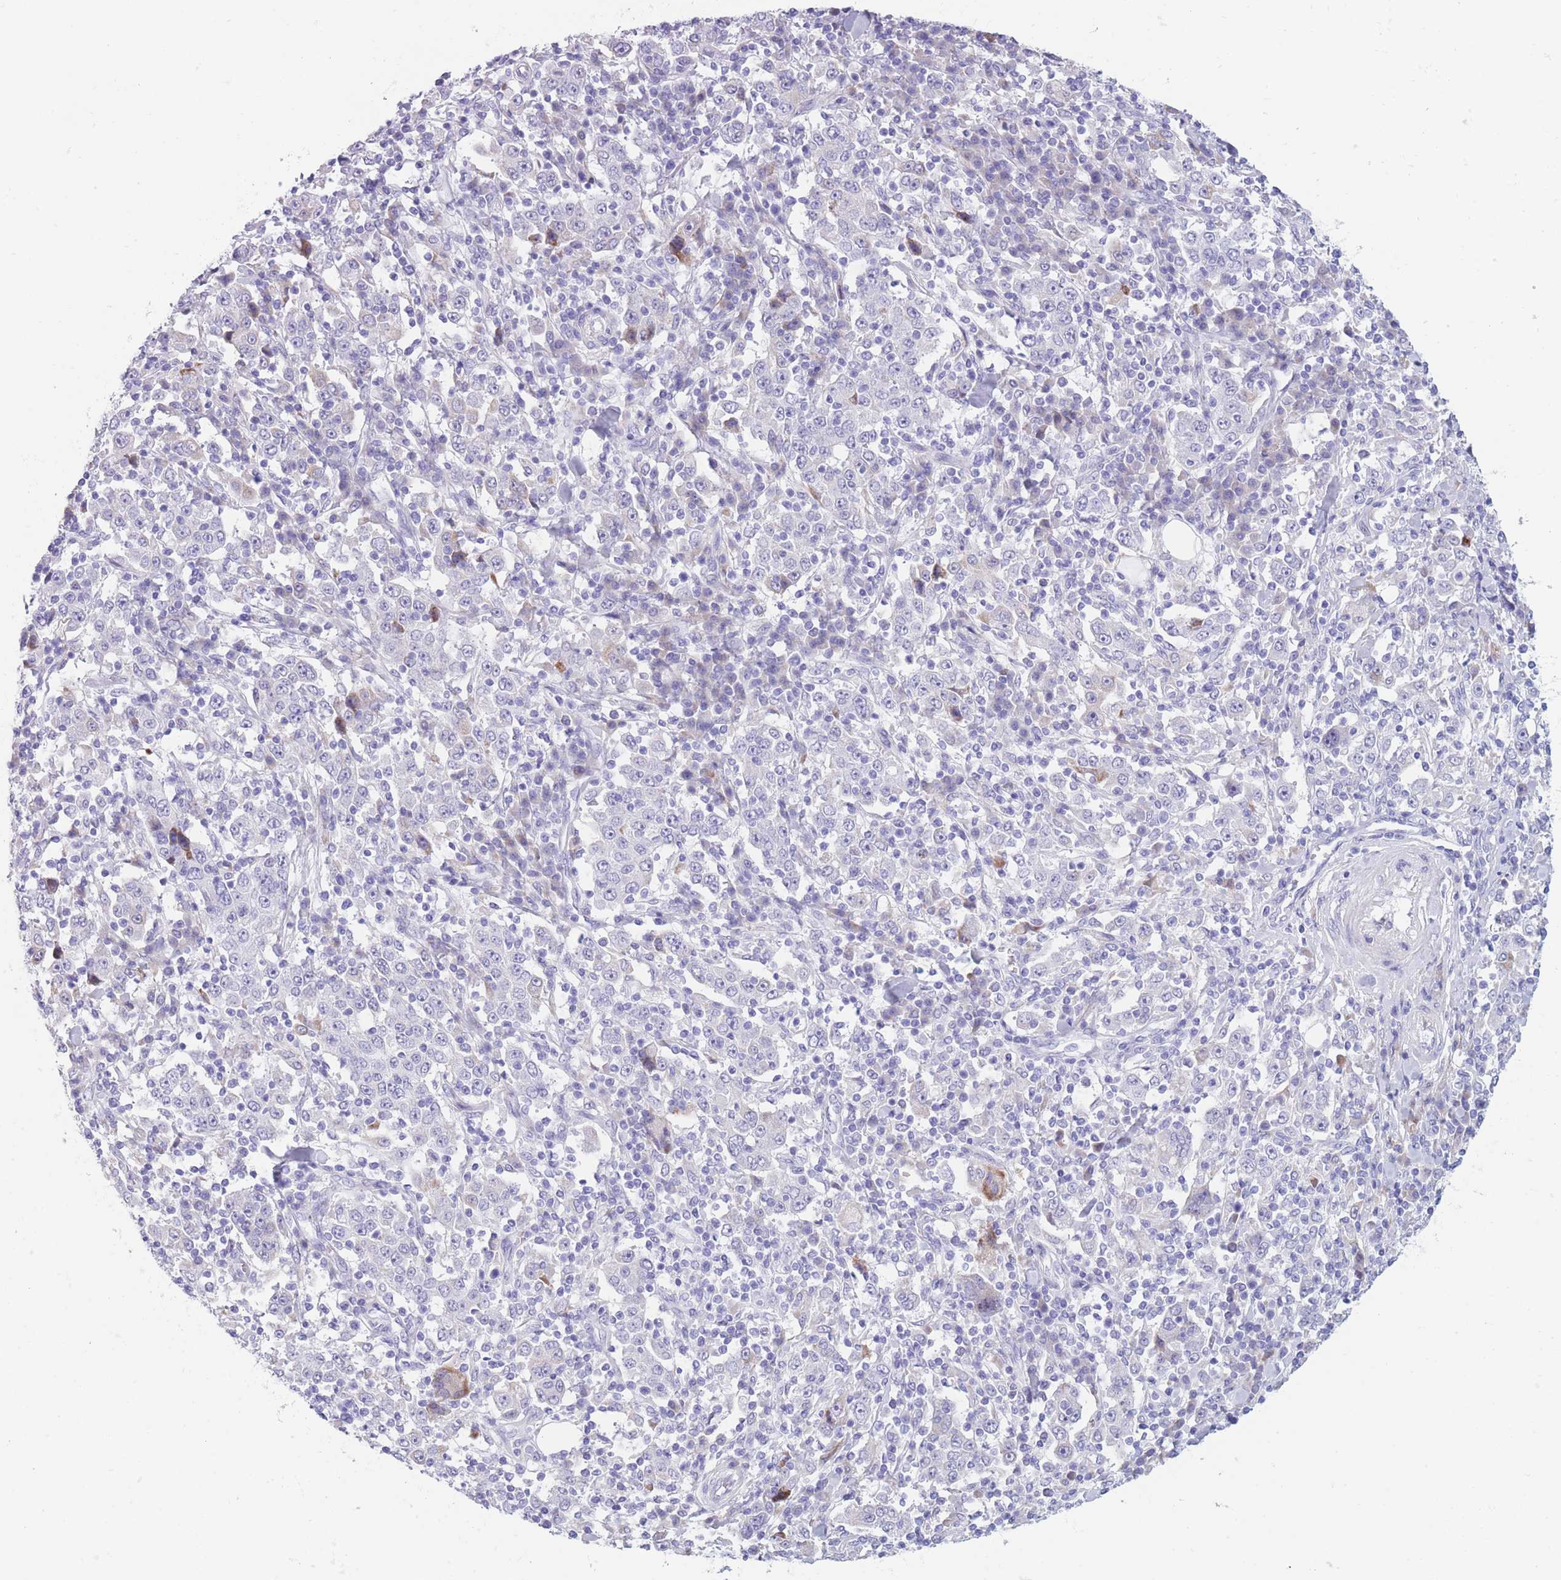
{"staining": {"intensity": "negative", "quantity": "none", "location": "none"}, "tissue": "stomach cancer", "cell_type": "Tumor cells", "image_type": "cancer", "snomed": [{"axis": "morphology", "description": "Normal tissue, NOS"}, {"axis": "morphology", "description": "Adenocarcinoma, NOS"}, {"axis": "topography", "description": "Stomach, upper"}, {"axis": "topography", "description": "Stomach"}], "caption": "This photomicrograph is of stomach adenocarcinoma stained with IHC to label a protein in brown with the nuclei are counter-stained blue. There is no expression in tumor cells.", "gene": "COL27A1", "patient": {"sex": "male", "age": 59}}